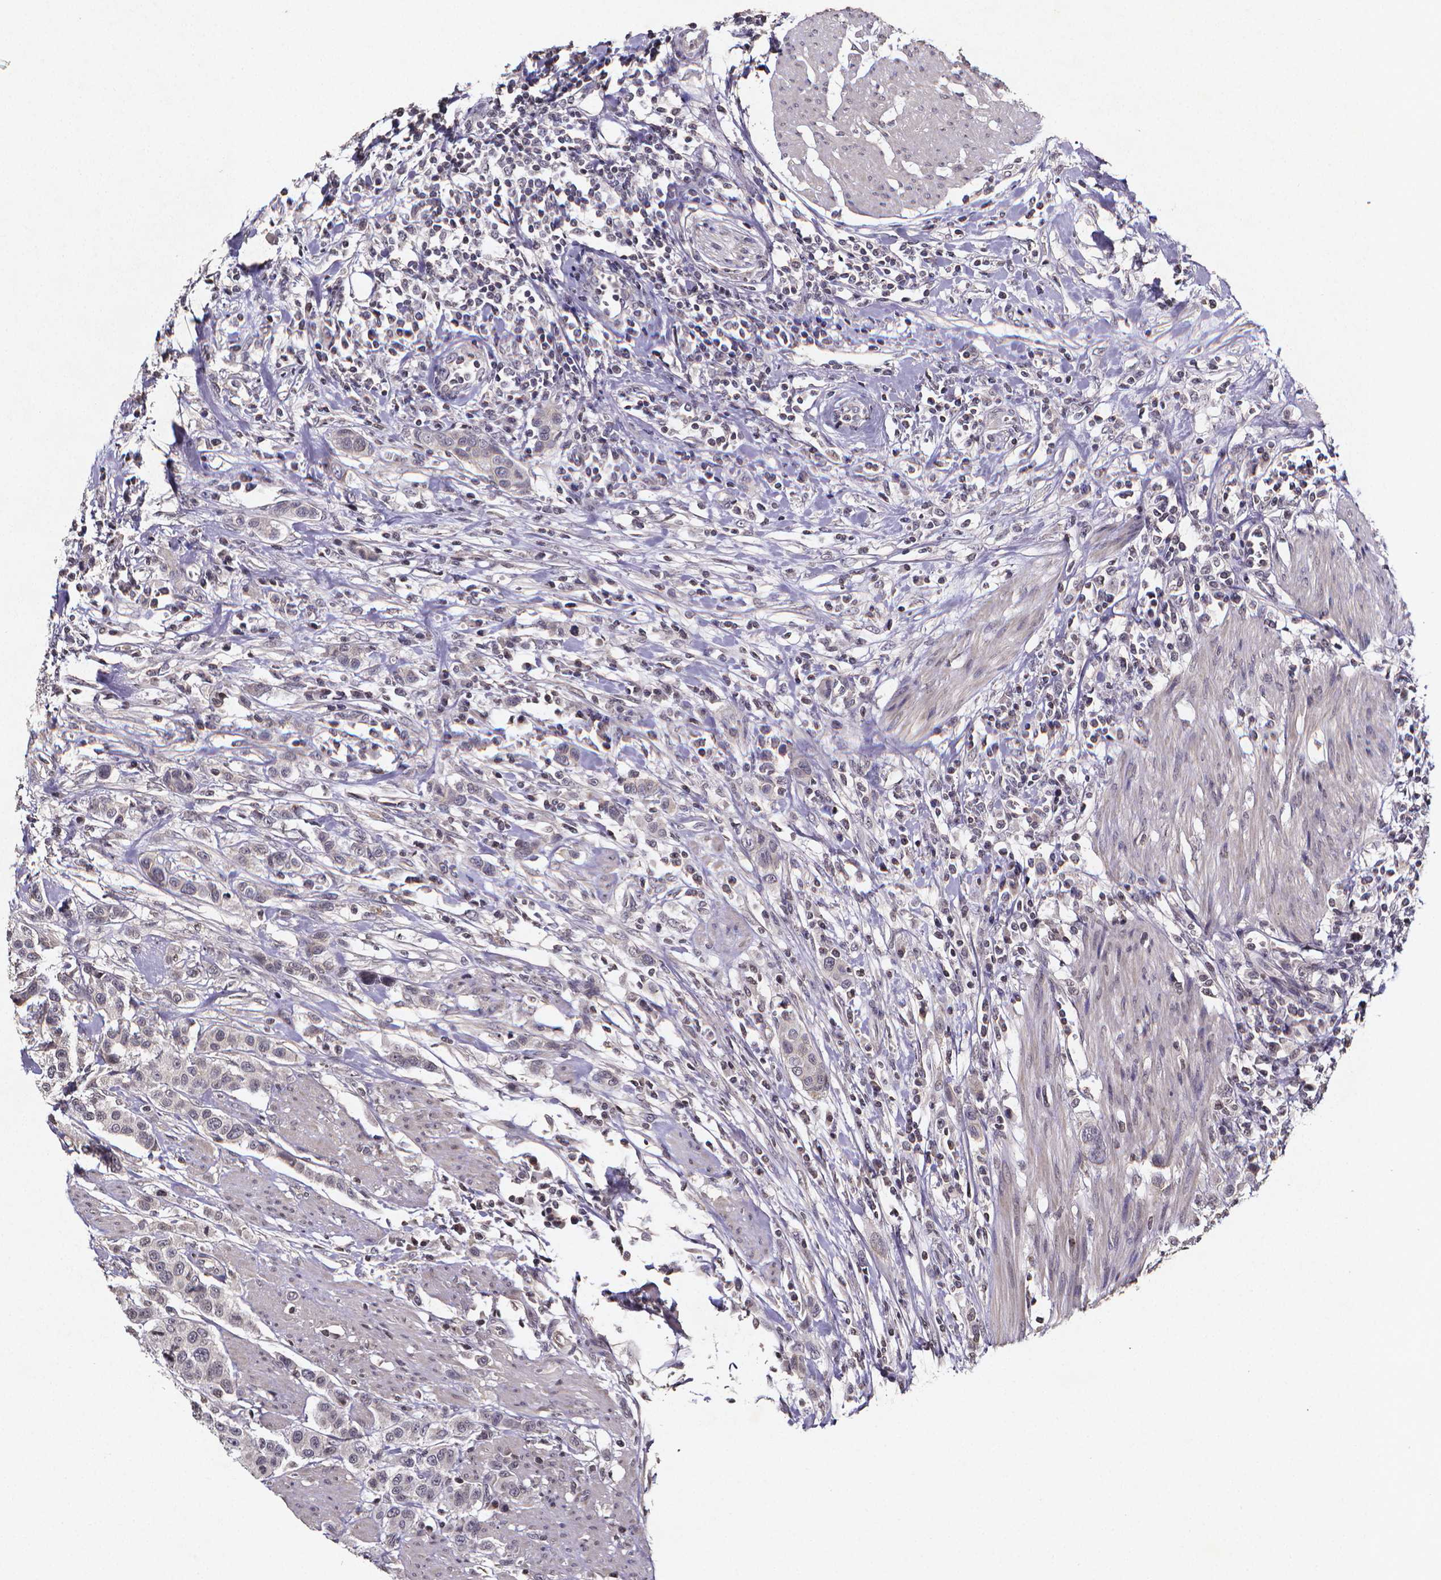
{"staining": {"intensity": "negative", "quantity": "none", "location": "none"}, "tissue": "urothelial cancer", "cell_type": "Tumor cells", "image_type": "cancer", "snomed": [{"axis": "morphology", "description": "Urothelial carcinoma, High grade"}, {"axis": "topography", "description": "Urinary bladder"}], "caption": "The immunohistochemistry micrograph has no significant staining in tumor cells of urothelial carcinoma (high-grade) tissue.", "gene": "TP73", "patient": {"sex": "female", "age": 58}}